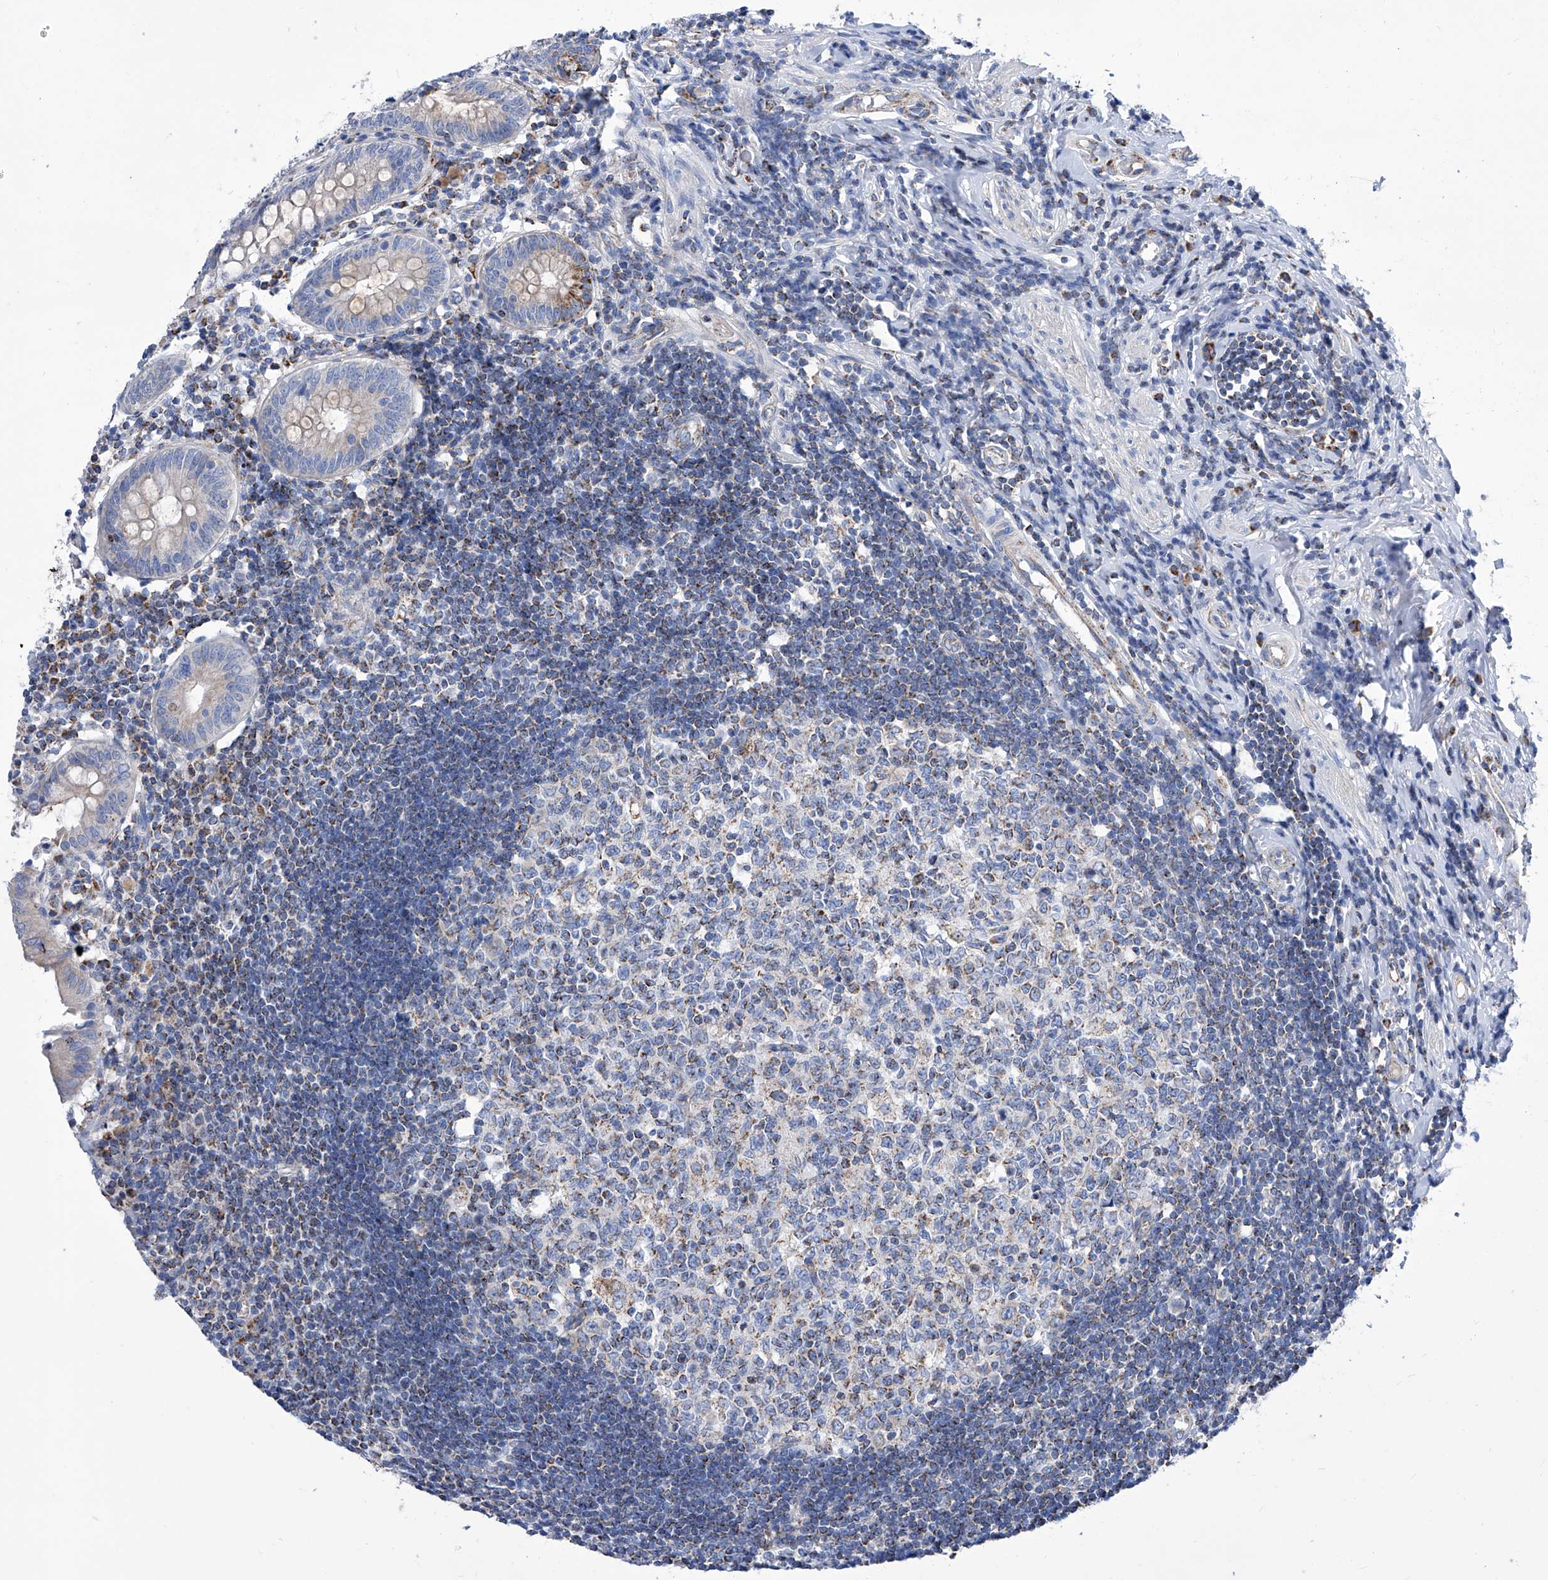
{"staining": {"intensity": "moderate", "quantity": "25%-75%", "location": "cytoplasmic/membranous"}, "tissue": "appendix", "cell_type": "Glandular cells", "image_type": "normal", "snomed": [{"axis": "morphology", "description": "Normal tissue, NOS"}, {"axis": "topography", "description": "Appendix"}], "caption": "Protein analysis of normal appendix demonstrates moderate cytoplasmic/membranous positivity in approximately 25%-75% of glandular cells.", "gene": "SRBD1", "patient": {"sex": "female", "age": 54}}